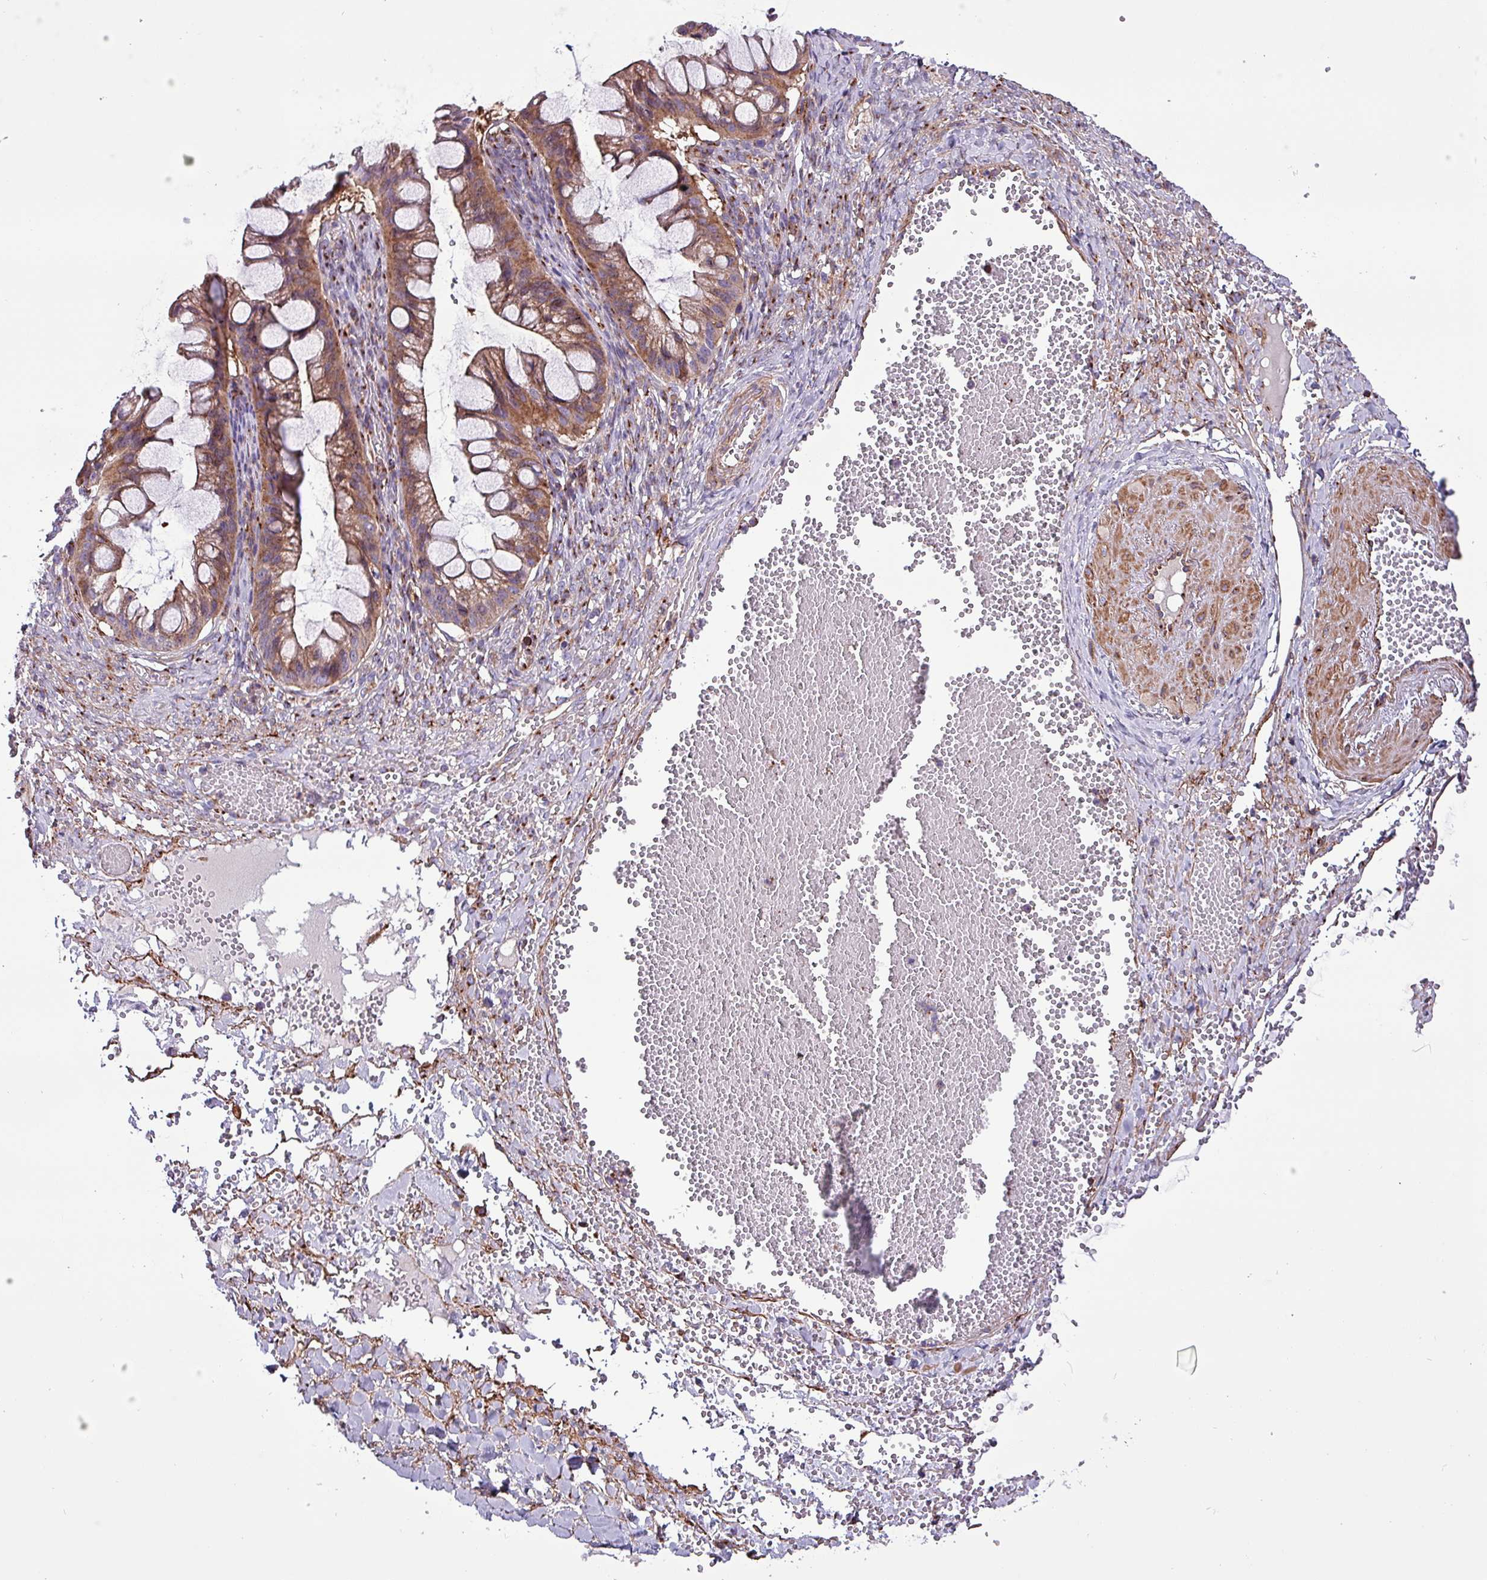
{"staining": {"intensity": "moderate", "quantity": ">75%", "location": "cytoplasmic/membranous"}, "tissue": "ovarian cancer", "cell_type": "Tumor cells", "image_type": "cancer", "snomed": [{"axis": "morphology", "description": "Cystadenocarcinoma, mucinous, NOS"}, {"axis": "topography", "description": "Ovary"}], "caption": "This is a photomicrograph of IHC staining of ovarian mucinous cystadenocarcinoma, which shows moderate expression in the cytoplasmic/membranous of tumor cells.", "gene": "VAMP4", "patient": {"sex": "female", "age": 73}}